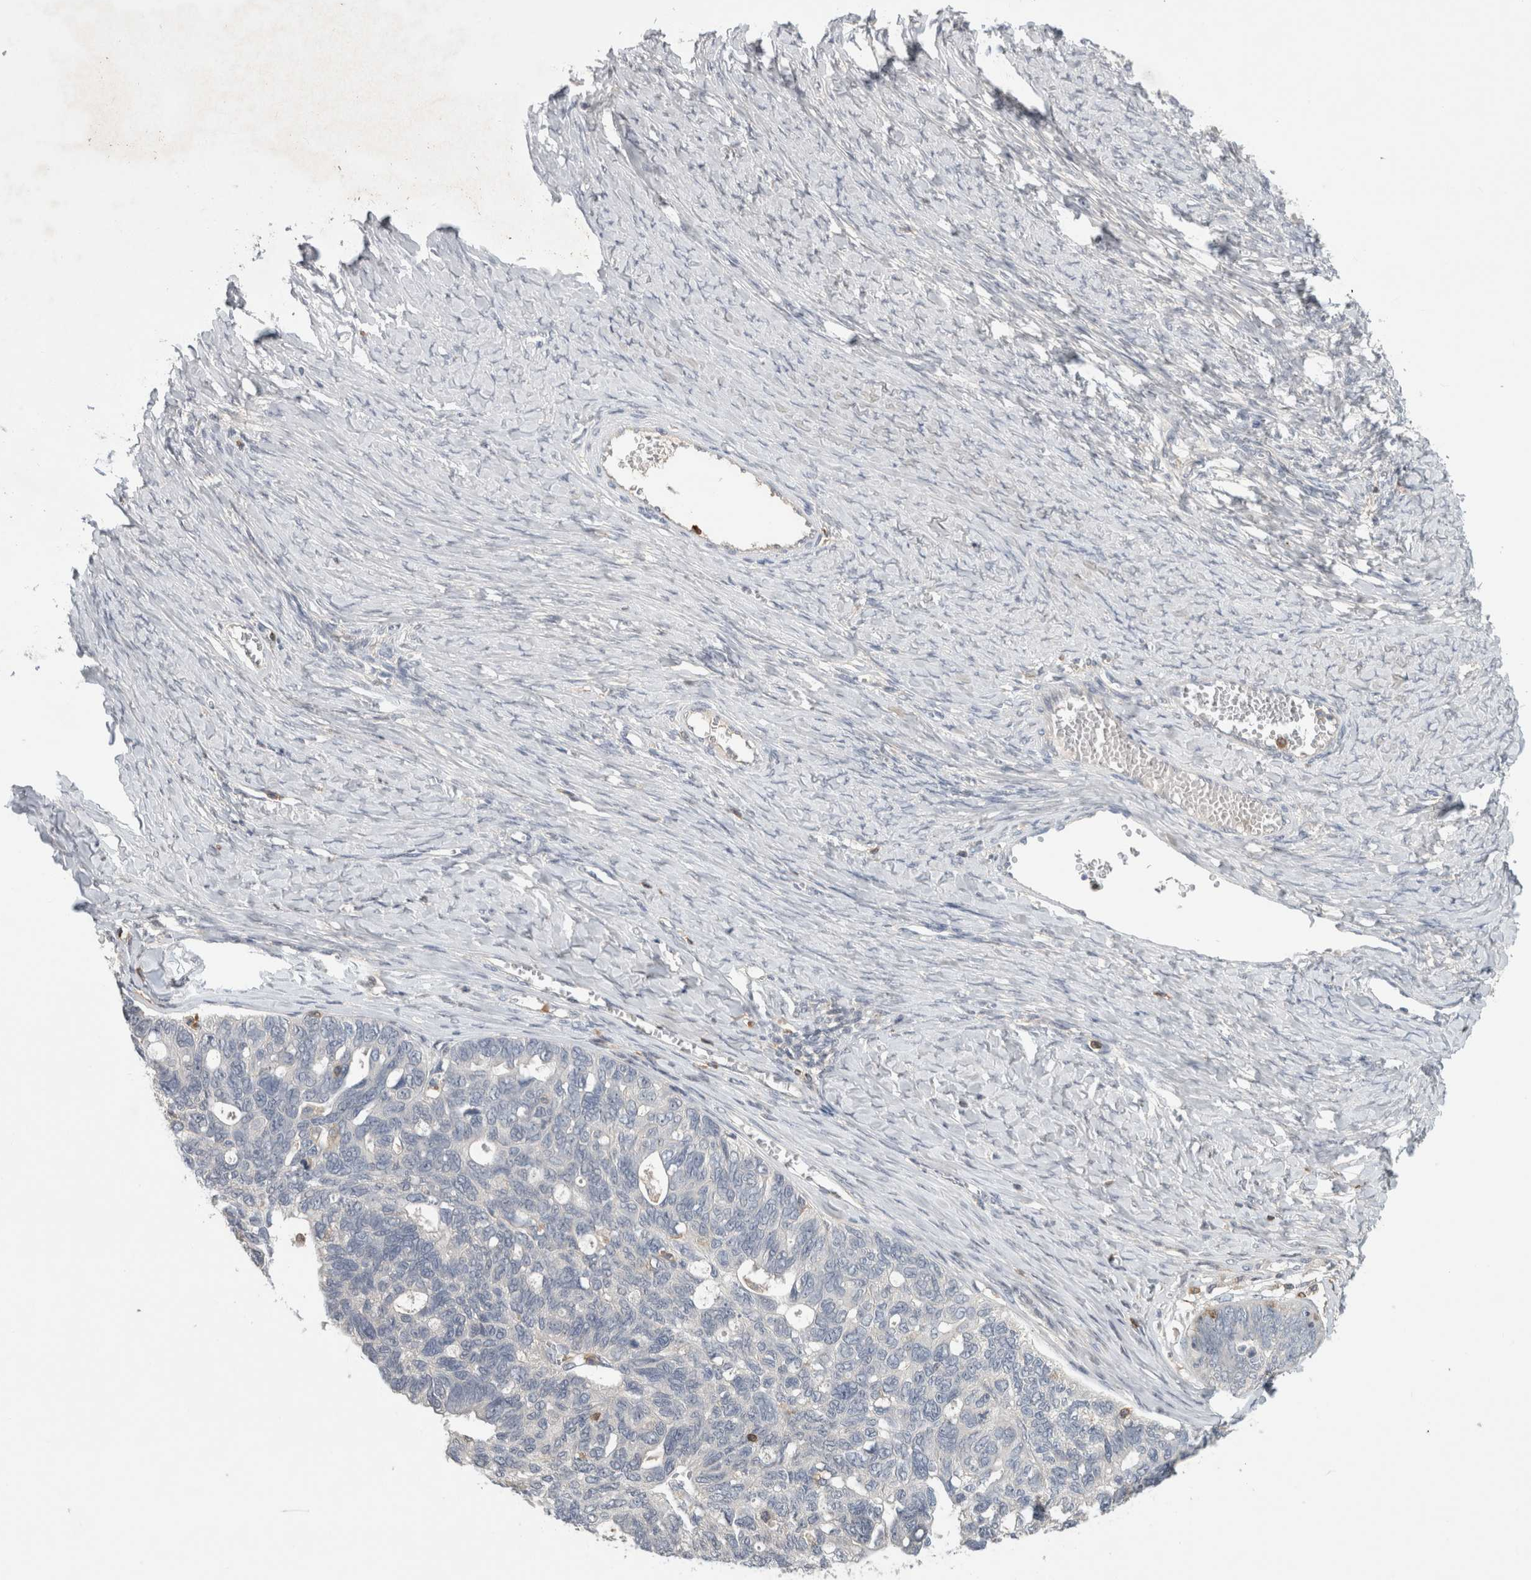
{"staining": {"intensity": "negative", "quantity": "none", "location": "none"}, "tissue": "ovarian cancer", "cell_type": "Tumor cells", "image_type": "cancer", "snomed": [{"axis": "morphology", "description": "Cystadenocarcinoma, serous, NOS"}, {"axis": "topography", "description": "Ovary"}], "caption": "The IHC histopathology image has no significant expression in tumor cells of ovarian cancer (serous cystadenocarcinoma) tissue. The staining is performed using DAB brown chromogen with nuclei counter-stained in using hematoxylin.", "gene": "GFRA2", "patient": {"sex": "female", "age": 79}}